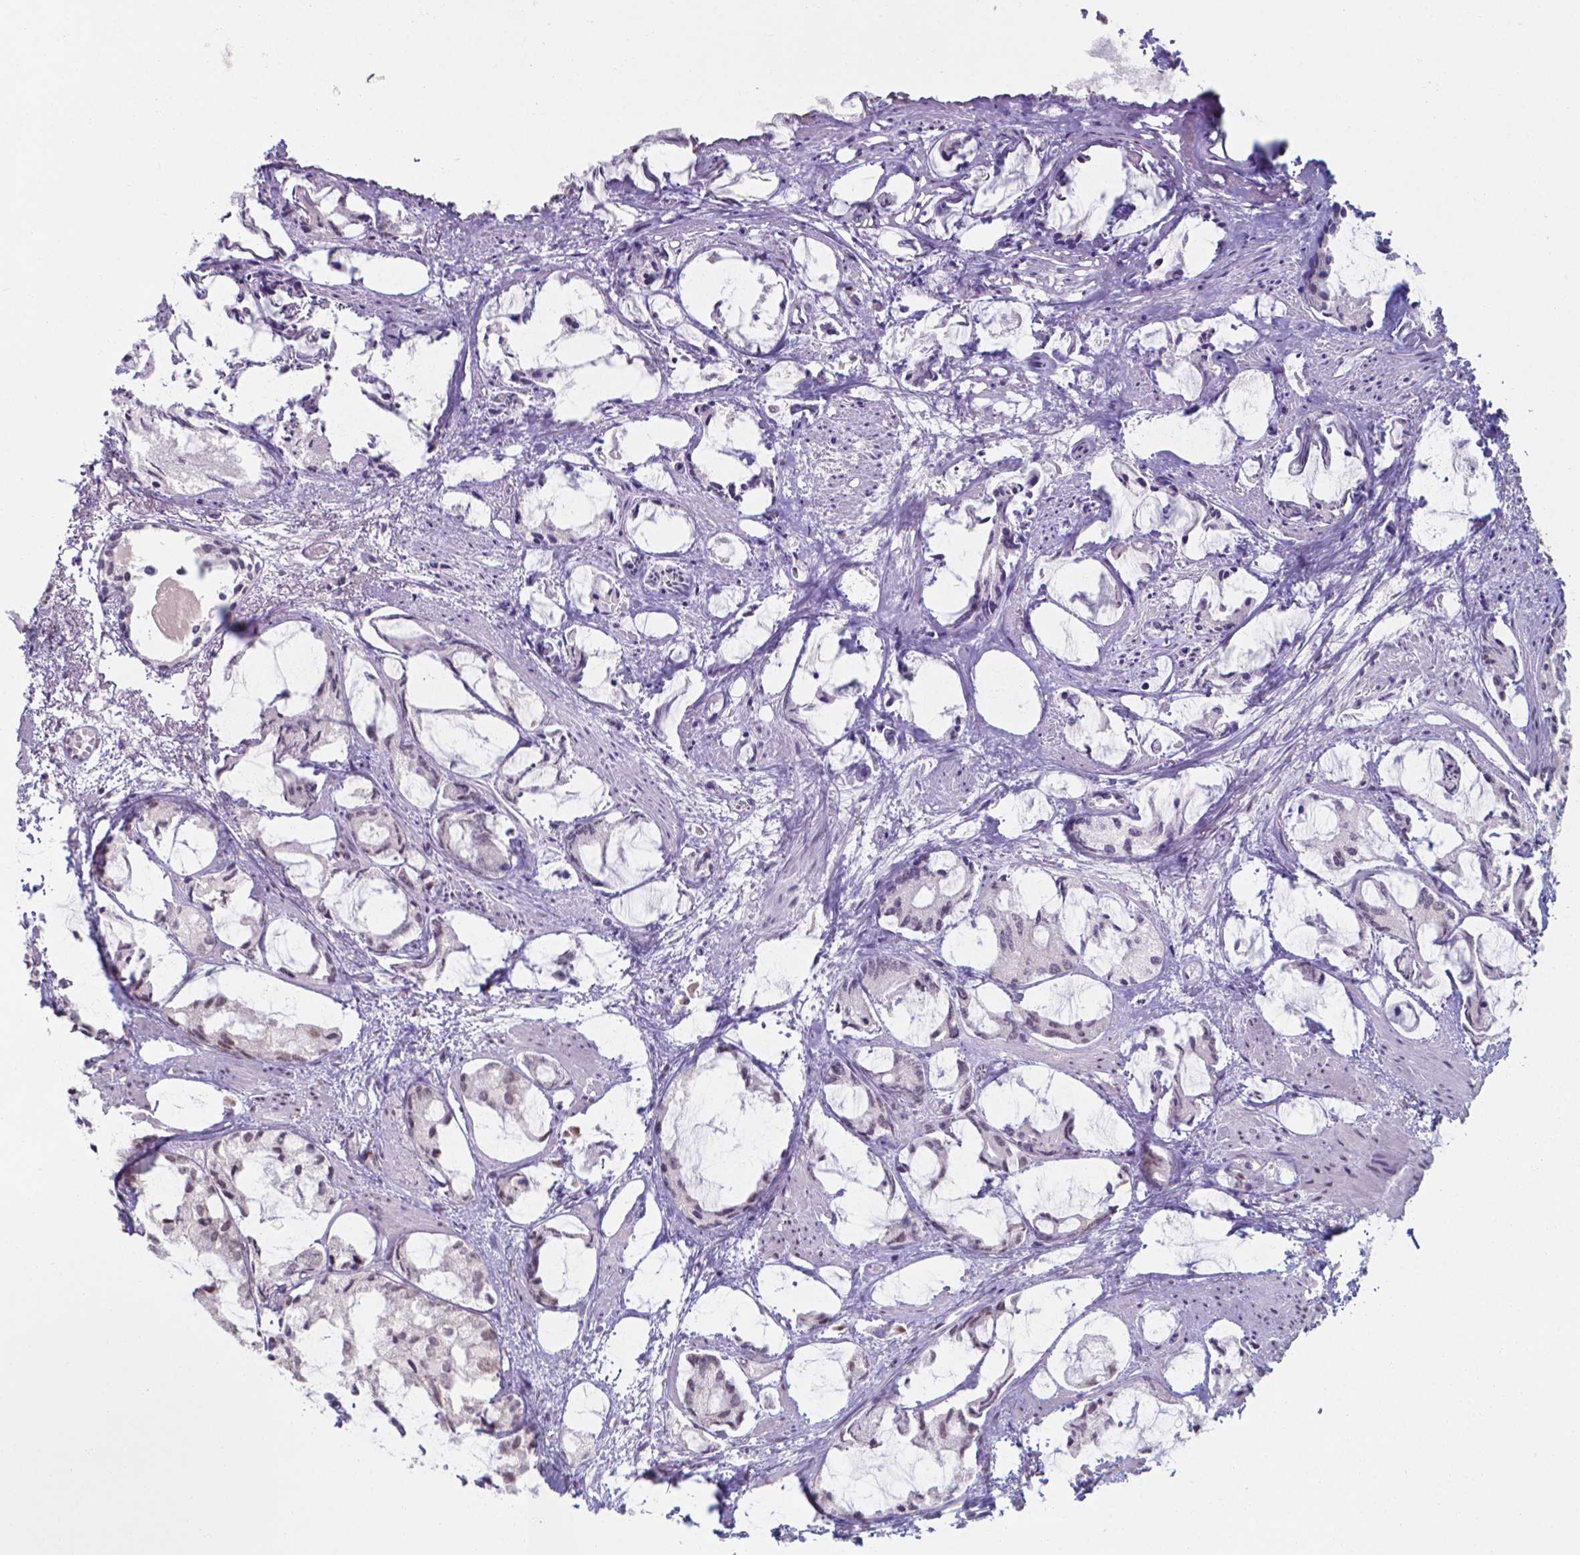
{"staining": {"intensity": "weak", "quantity": "<25%", "location": "nuclear"}, "tissue": "prostate cancer", "cell_type": "Tumor cells", "image_type": "cancer", "snomed": [{"axis": "morphology", "description": "Adenocarcinoma, High grade"}, {"axis": "topography", "description": "Prostate"}], "caption": "High power microscopy image of an immunohistochemistry (IHC) histopathology image of prostate adenocarcinoma (high-grade), revealing no significant staining in tumor cells.", "gene": "UBE2E2", "patient": {"sex": "male", "age": 85}}